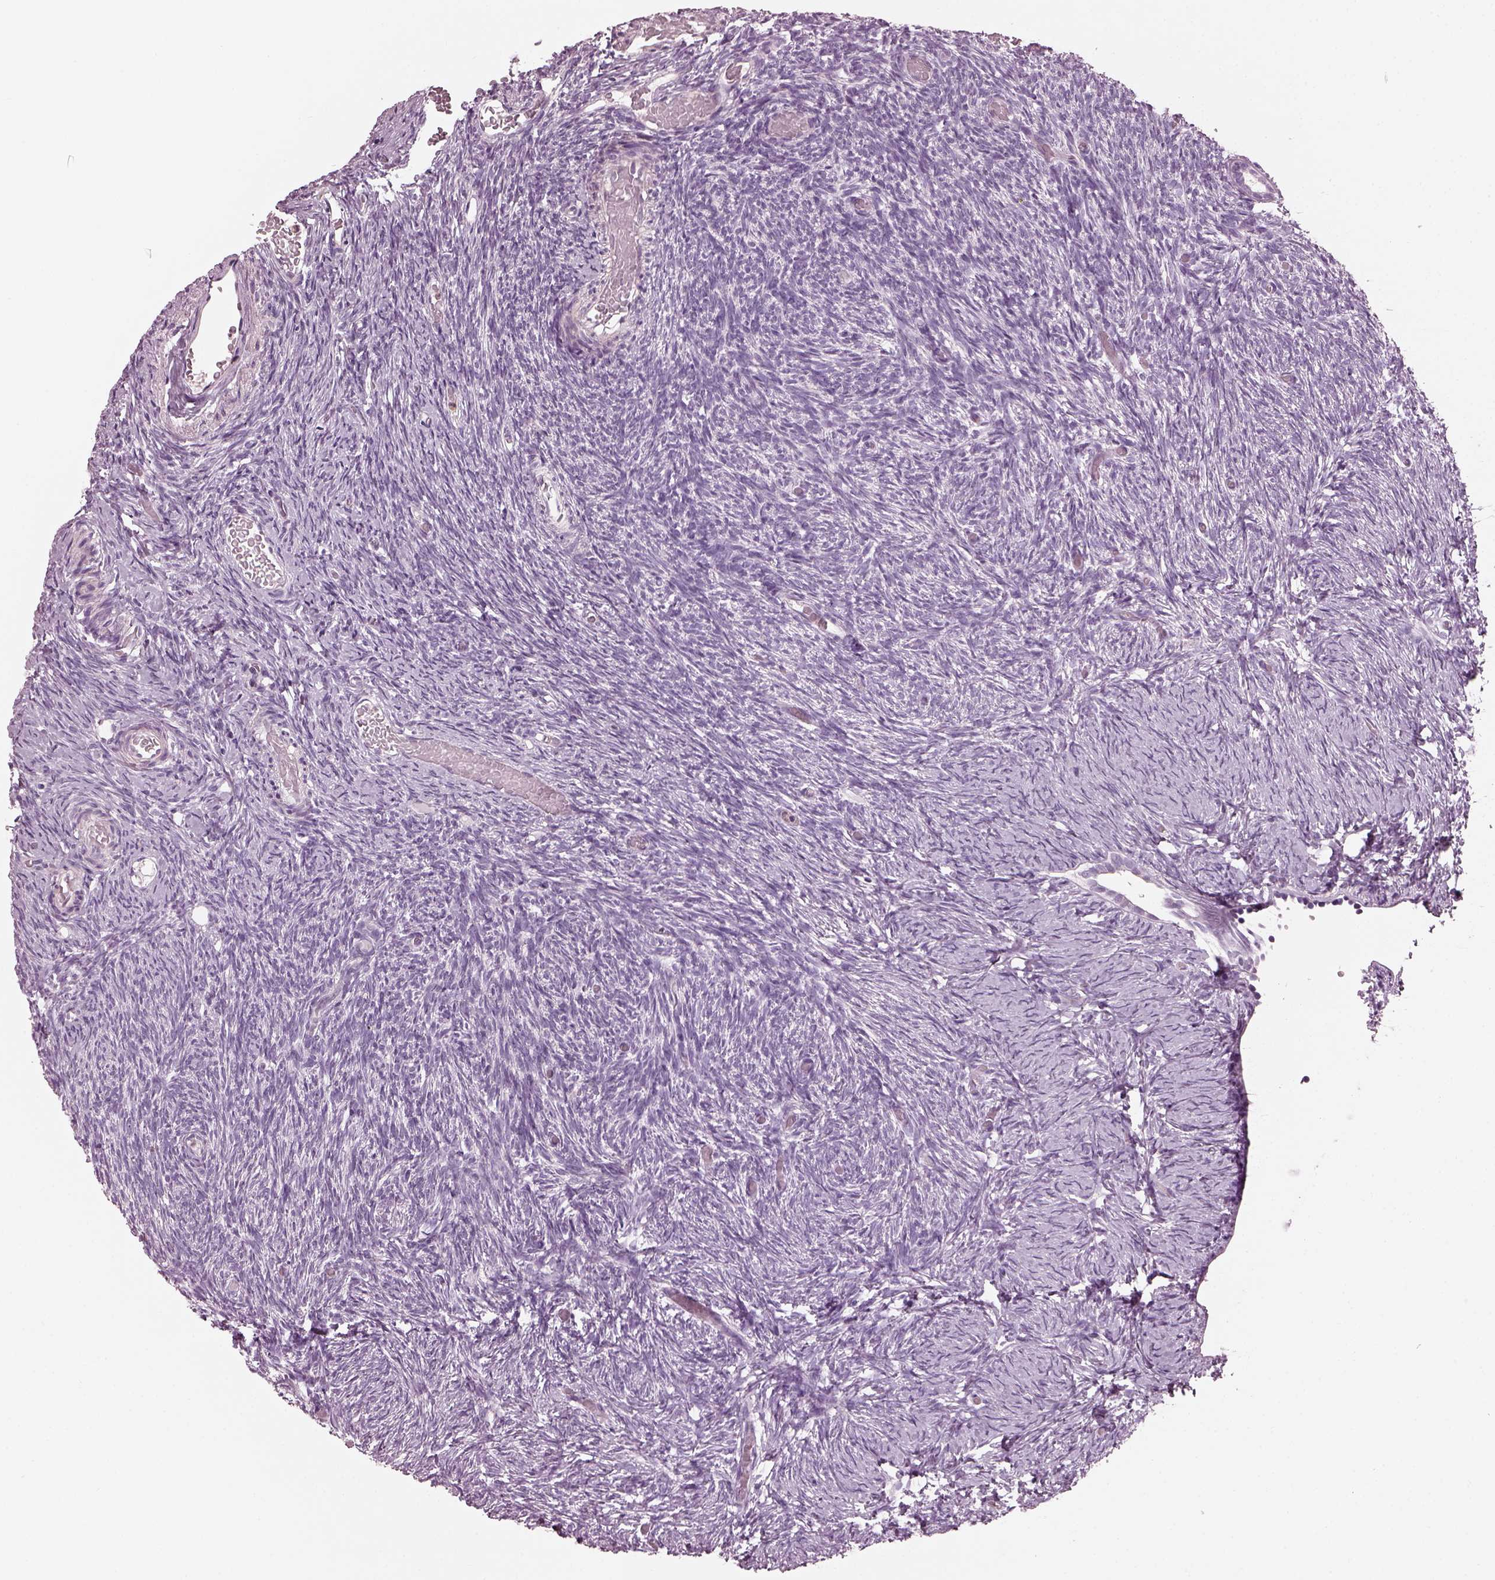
{"staining": {"intensity": "negative", "quantity": "none", "location": "none"}, "tissue": "ovary", "cell_type": "Follicle cells", "image_type": "normal", "snomed": [{"axis": "morphology", "description": "Normal tissue, NOS"}, {"axis": "topography", "description": "Ovary"}], "caption": "Immunohistochemistry (IHC) micrograph of unremarkable human ovary stained for a protein (brown), which shows no staining in follicle cells.", "gene": "BFSP1", "patient": {"sex": "female", "age": 39}}